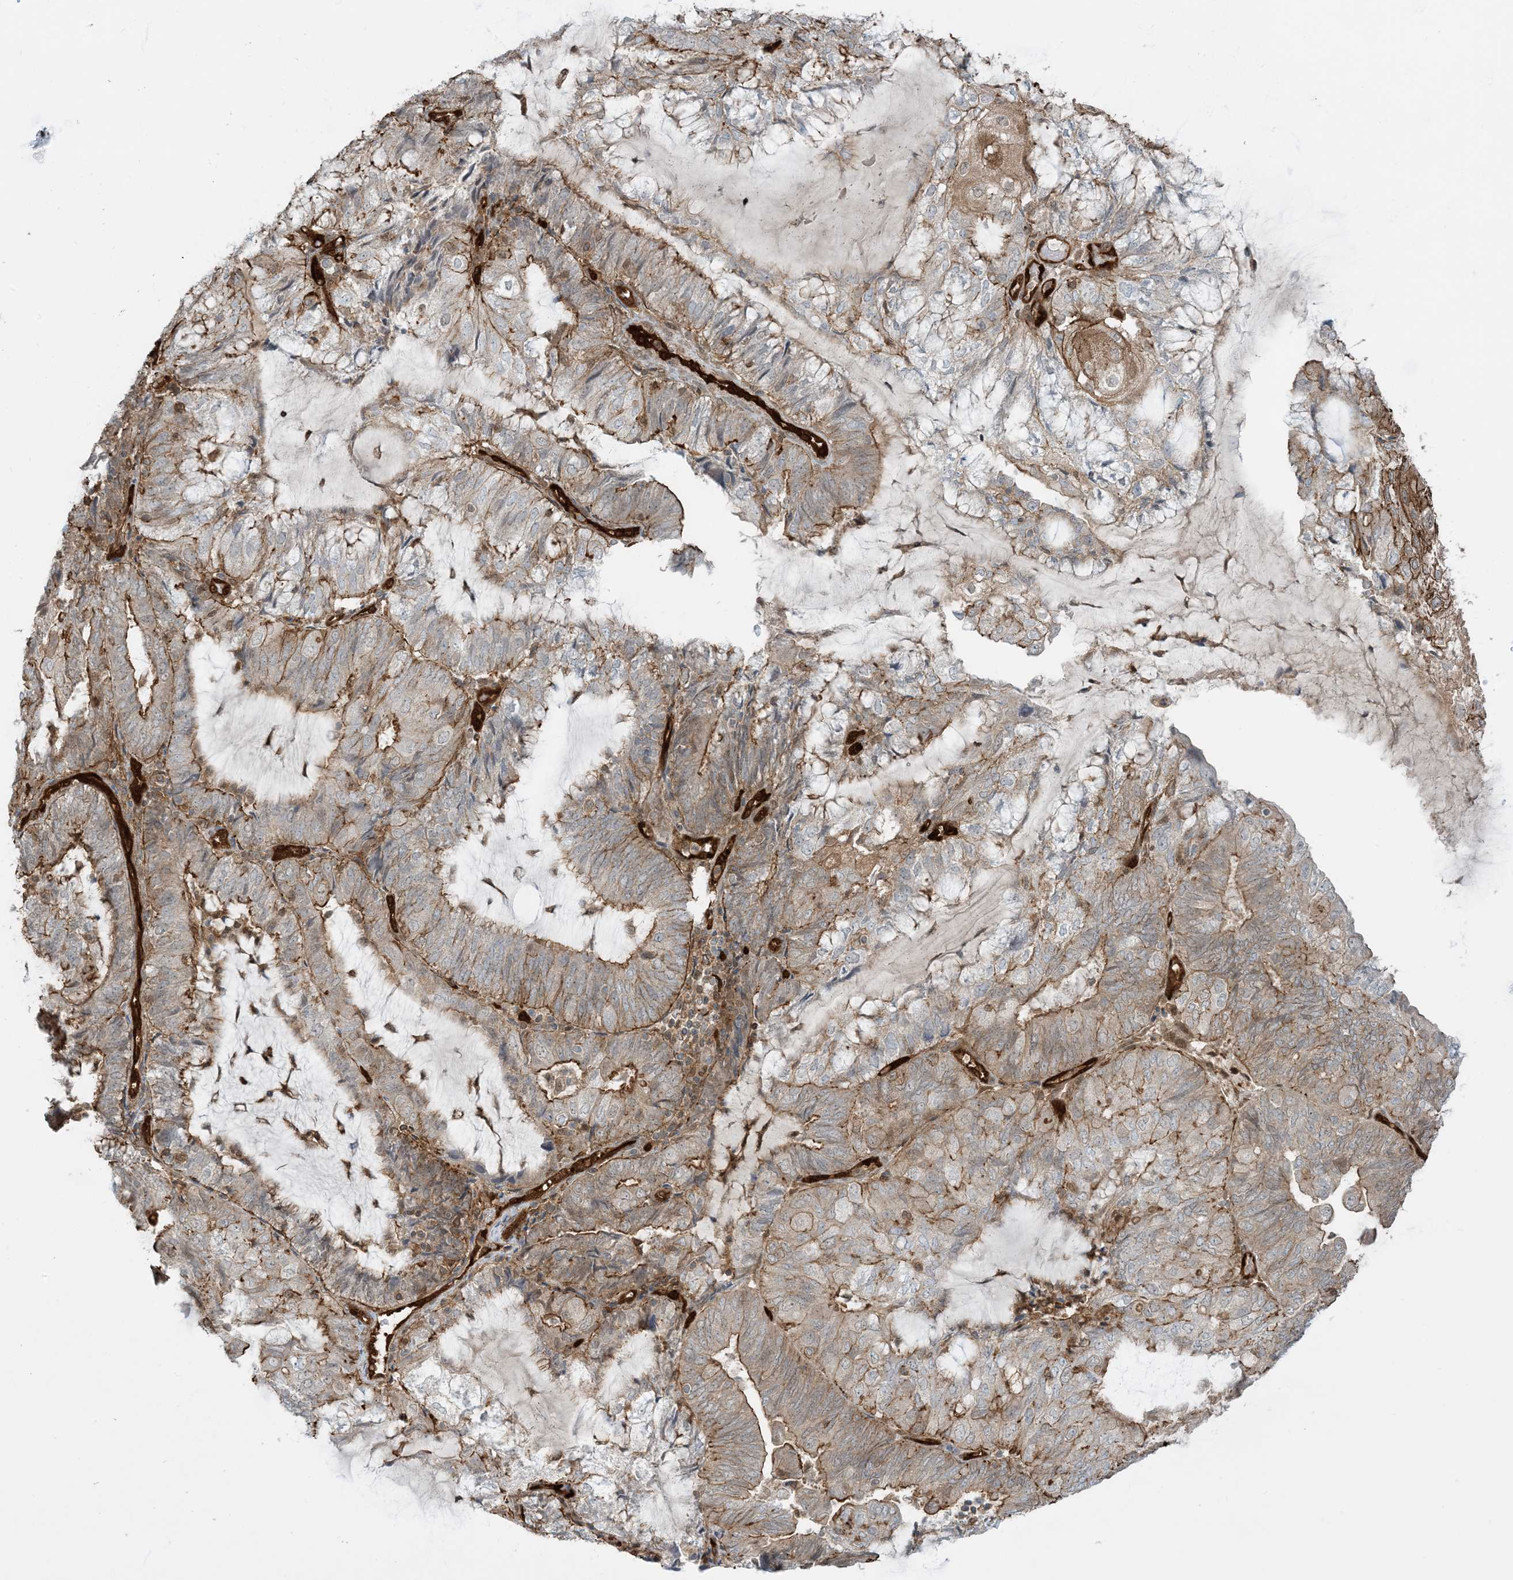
{"staining": {"intensity": "strong", "quantity": "25%-75%", "location": "cytoplasmic/membranous"}, "tissue": "endometrial cancer", "cell_type": "Tumor cells", "image_type": "cancer", "snomed": [{"axis": "morphology", "description": "Adenocarcinoma, NOS"}, {"axis": "topography", "description": "Endometrium"}], "caption": "High-power microscopy captured an immunohistochemistry (IHC) photomicrograph of endometrial adenocarcinoma, revealing strong cytoplasmic/membranous staining in approximately 25%-75% of tumor cells. The protein of interest is stained brown, and the nuclei are stained in blue (DAB (3,3'-diaminobenzidine) IHC with brightfield microscopy, high magnification).", "gene": "PPM1F", "patient": {"sex": "female", "age": 81}}